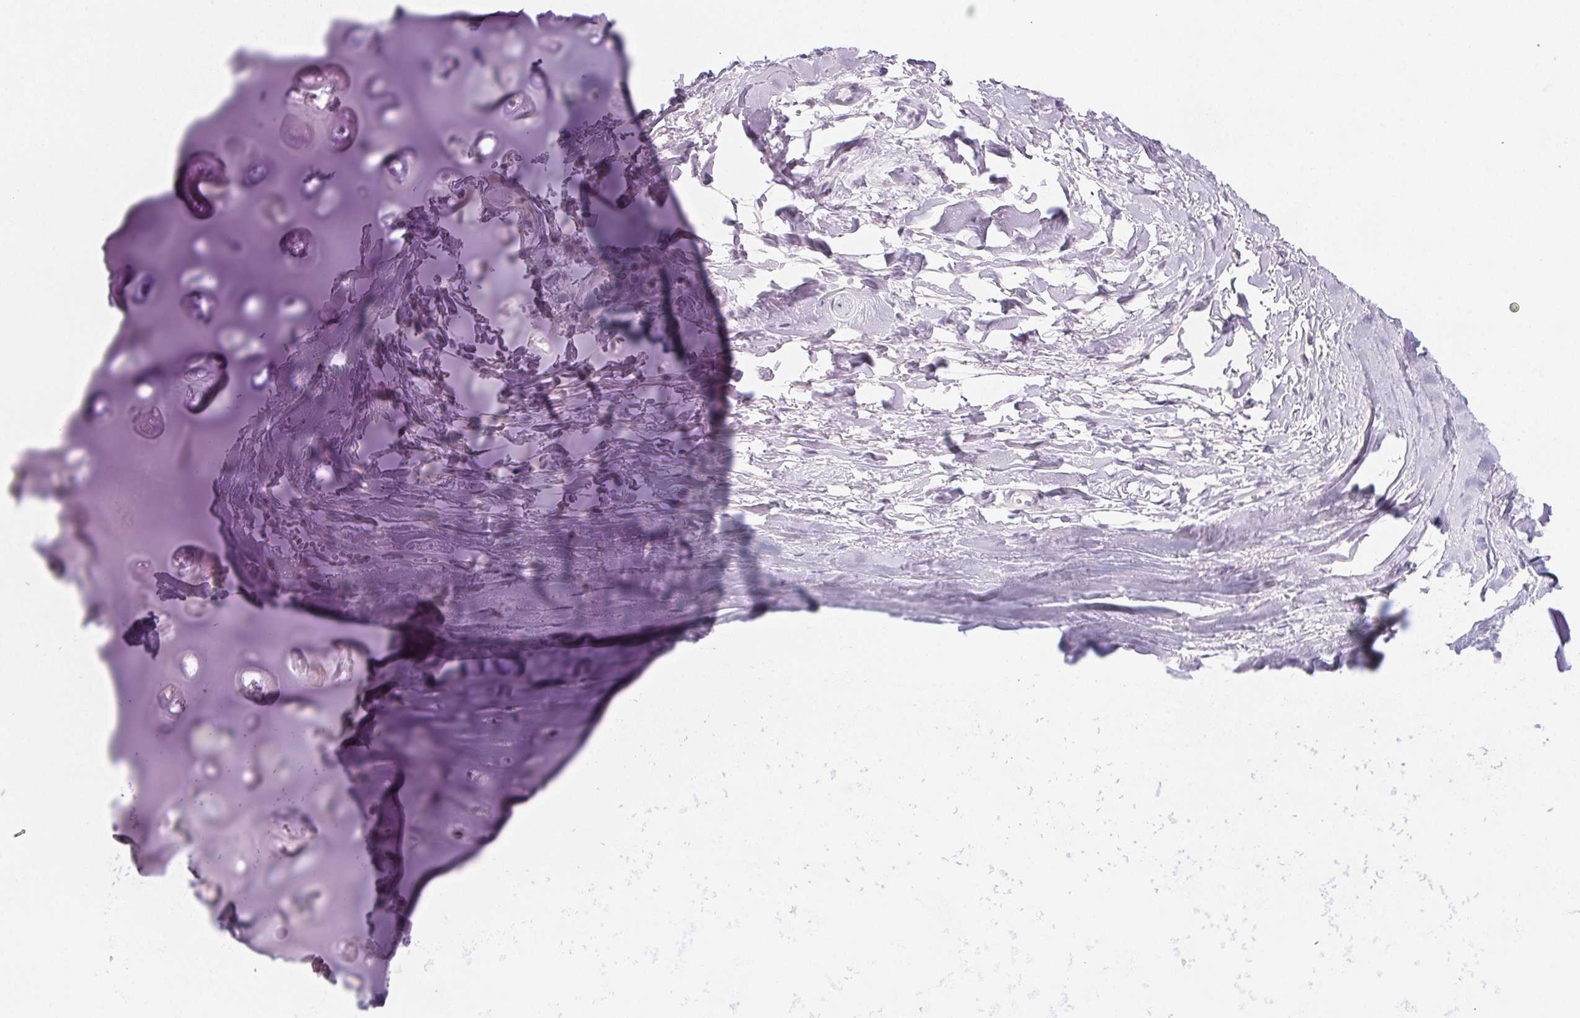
{"staining": {"intensity": "negative", "quantity": "none", "location": "none"}, "tissue": "soft tissue", "cell_type": "Chondrocytes", "image_type": "normal", "snomed": [{"axis": "morphology", "description": "Normal tissue, NOS"}, {"axis": "topography", "description": "Cartilage tissue"}, {"axis": "topography", "description": "Nasopharynx"}, {"axis": "topography", "description": "Thyroid gland"}], "caption": "The IHC micrograph has no significant positivity in chondrocytes of soft tissue.", "gene": "PI3", "patient": {"sex": "male", "age": 63}}